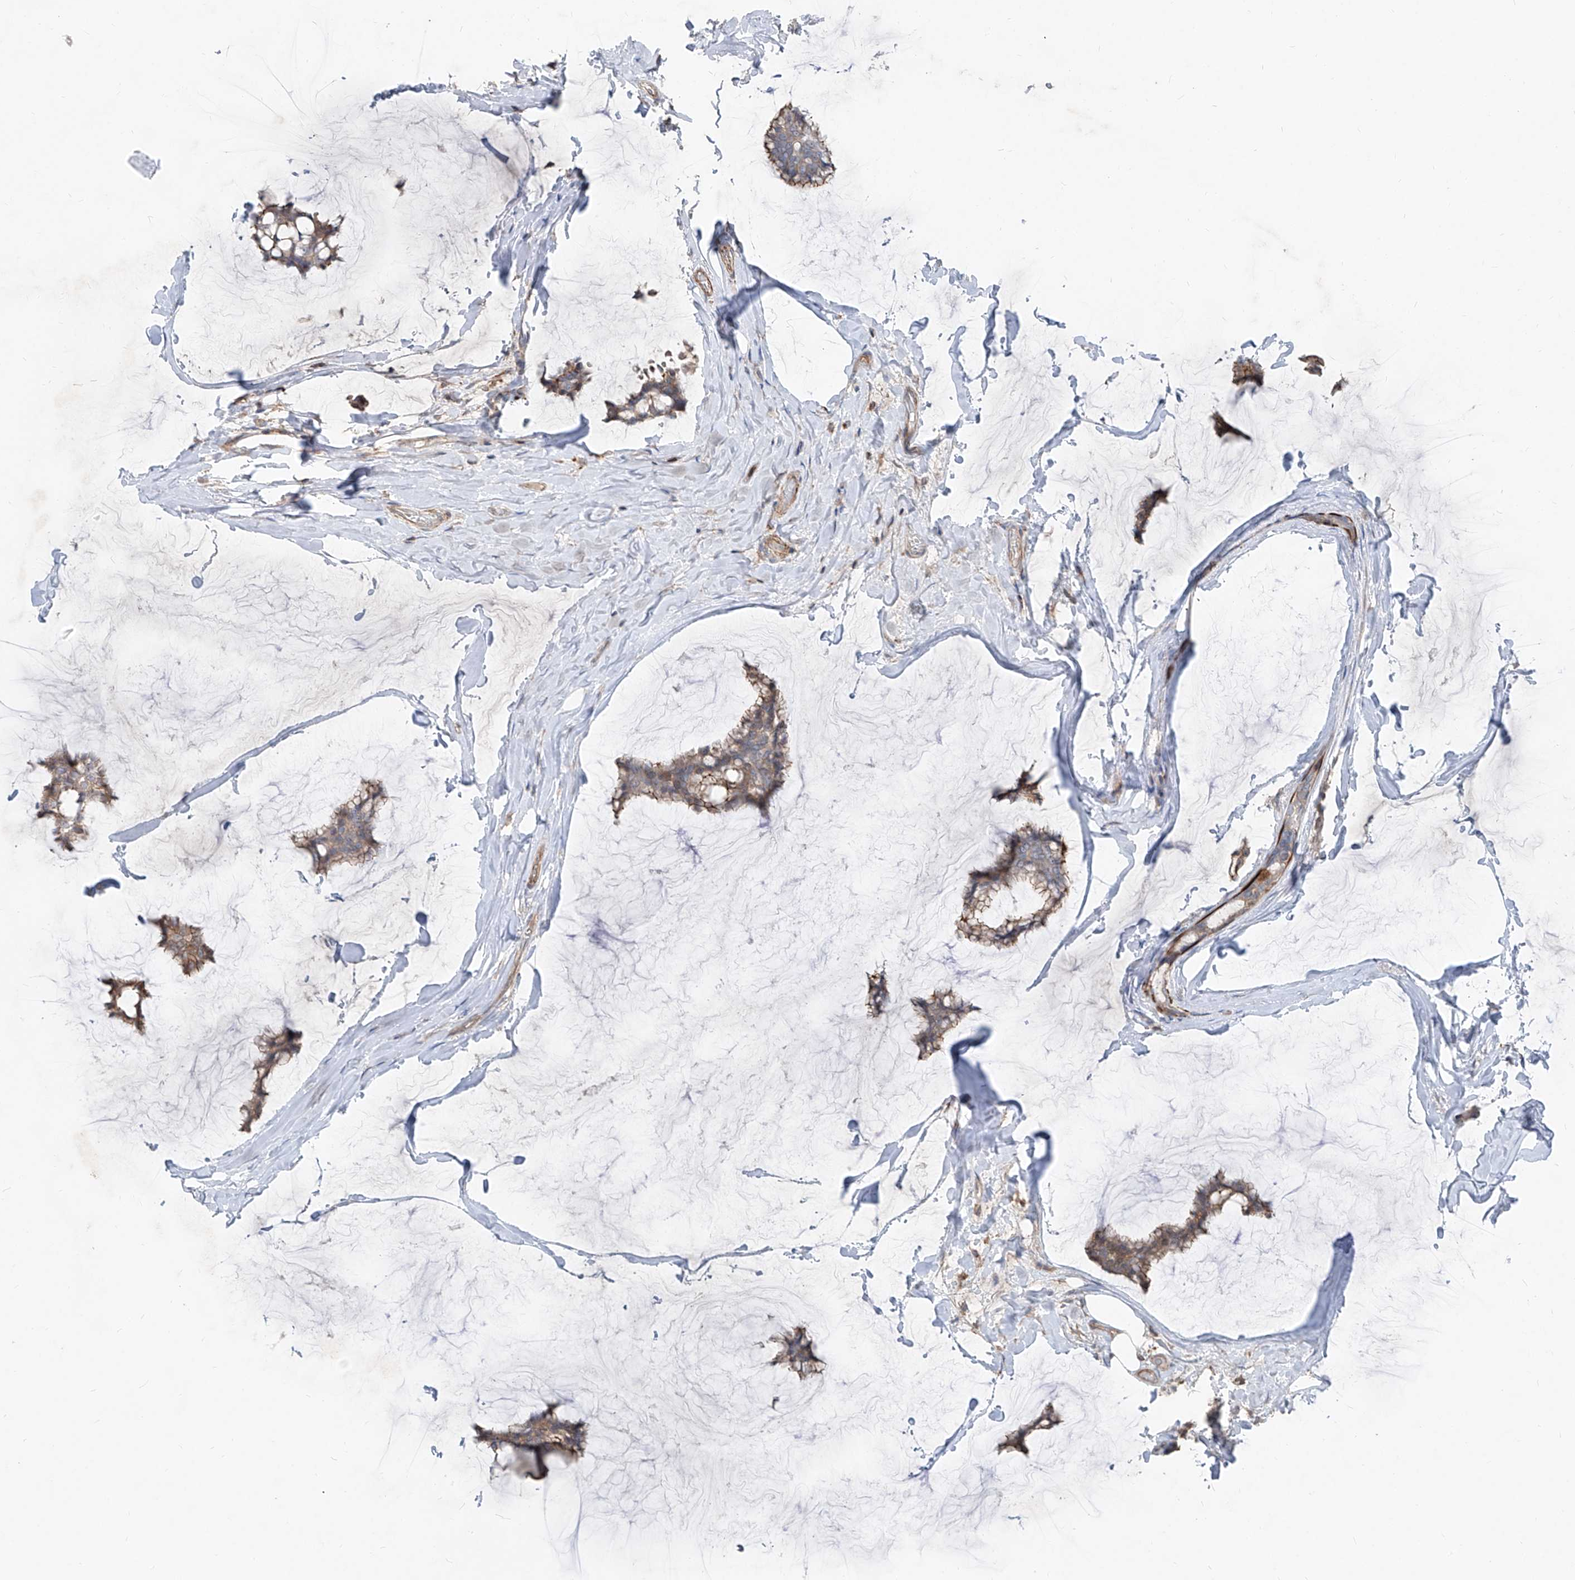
{"staining": {"intensity": "moderate", "quantity": "25%-75%", "location": "cytoplasmic/membranous"}, "tissue": "breast cancer", "cell_type": "Tumor cells", "image_type": "cancer", "snomed": [{"axis": "morphology", "description": "Duct carcinoma"}, {"axis": "topography", "description": "Breast"}], "caption": "DAB (3,3'-diaminobenzidine) immunohistochemical staining of intraductal carcinoma (breast) exhibits moderate cytoplasmic/membranous protein positivity in approximately 25%-75% of tumor cells.", "gene": "UFD1", "patient": {"sex": "female", "age": 93}}